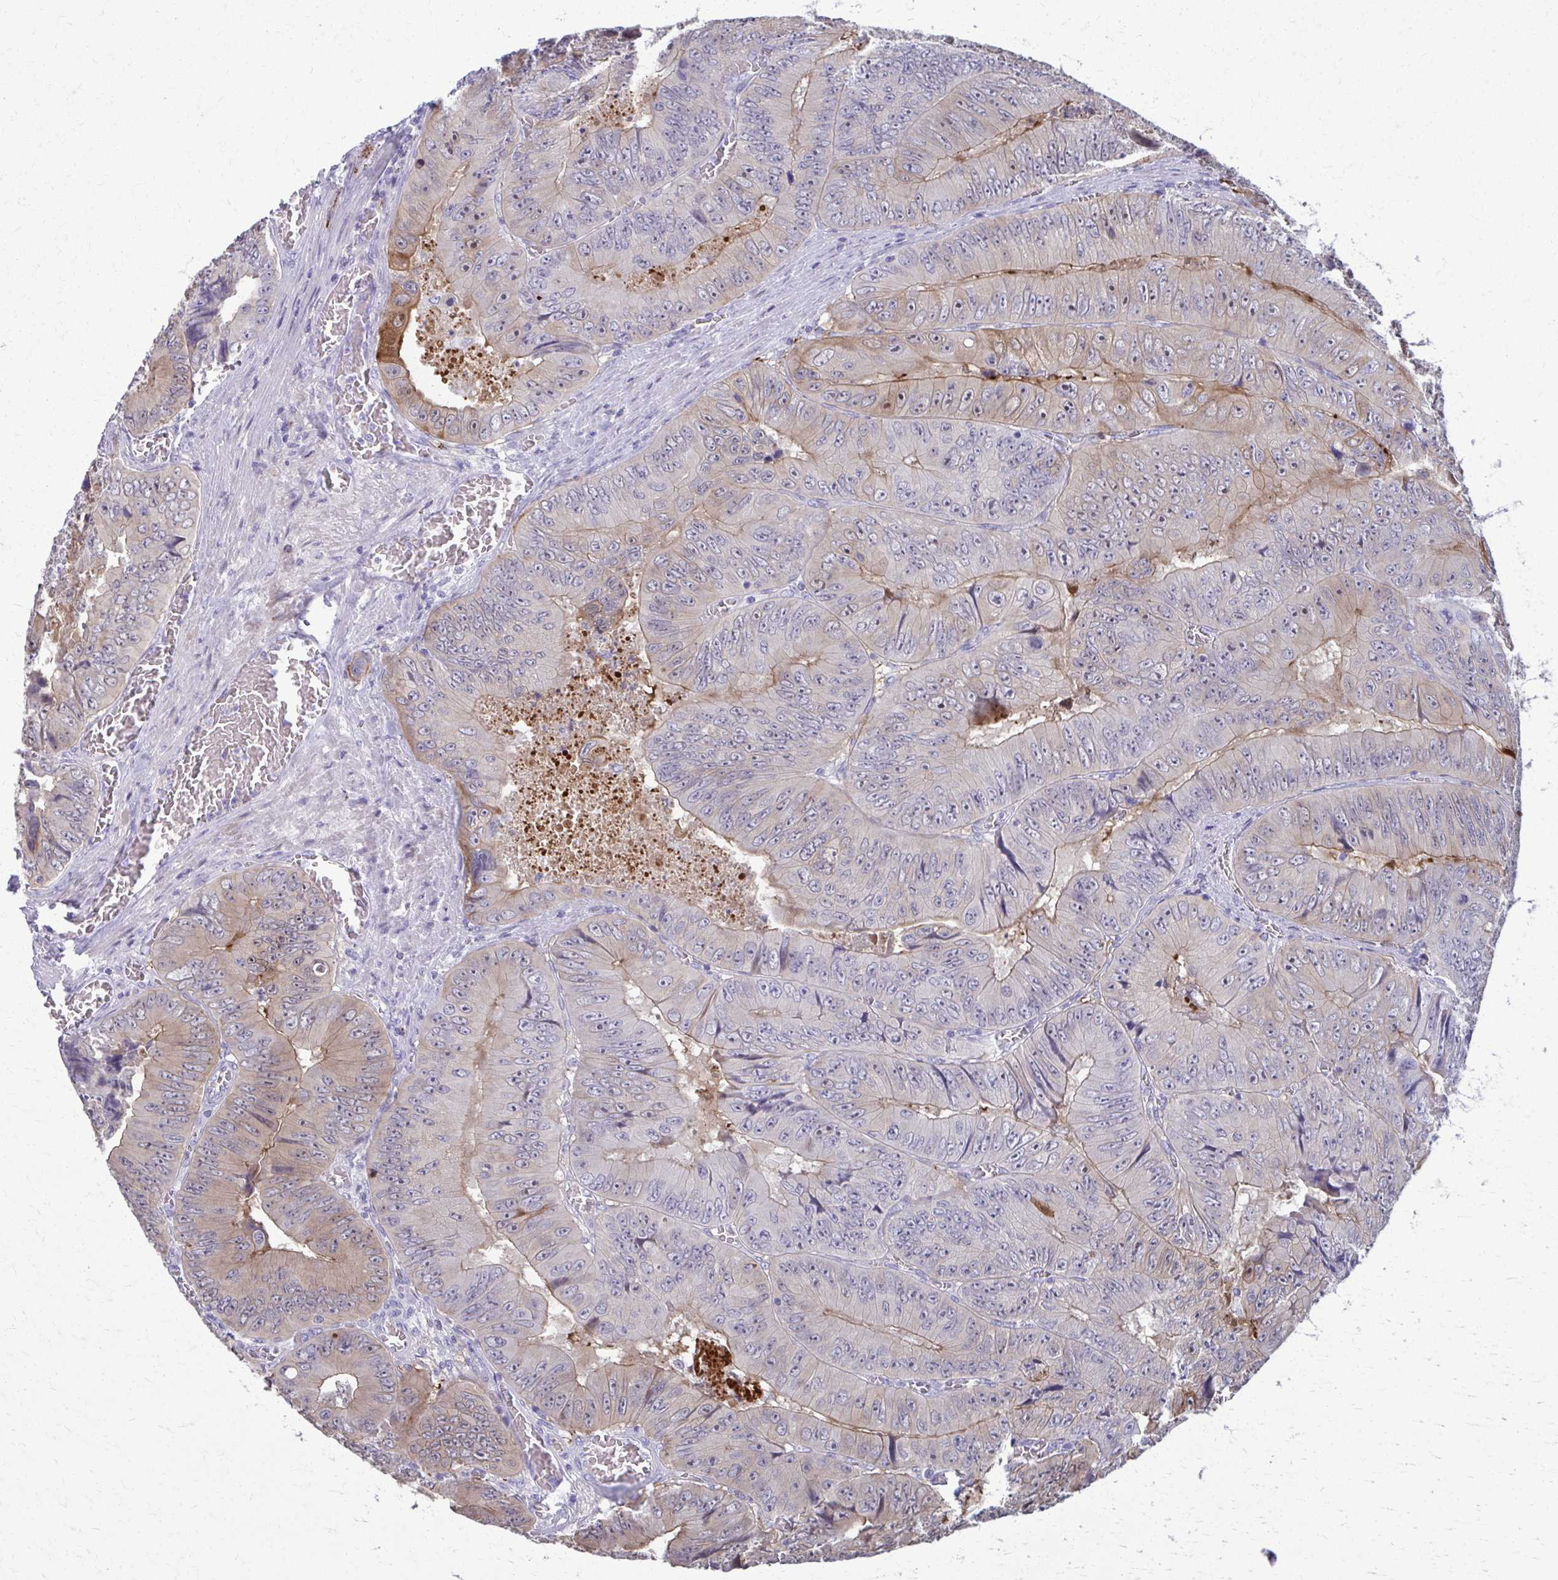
{"staining": {"intensity": "weak", "quantity": "25%-75%", "location": "cytoplasmic/membranous"}, "tissue": "colorectal cancer", "cell_type": "Tumor cells", "image_type": "cancer", "snomed": [{"axis": "morphology", "description": "Adenocarcinoma, NOS"}, {"axis": "topography", "description": "Colon"}], "caption": "Immunohistochemistry micrograph of neoplastic tissue: human colorectal cancer (adenocarcinoma) stained using immunohistochemistry (IHC) displays low levels of weak protein expression localized specifically in the cytoplasmic/membranous of tumor cells, appearing as a cytoplasmic/membranous brown color.", "gene": "OR4M1", "patient": {"sex": "female", "age": 84}}